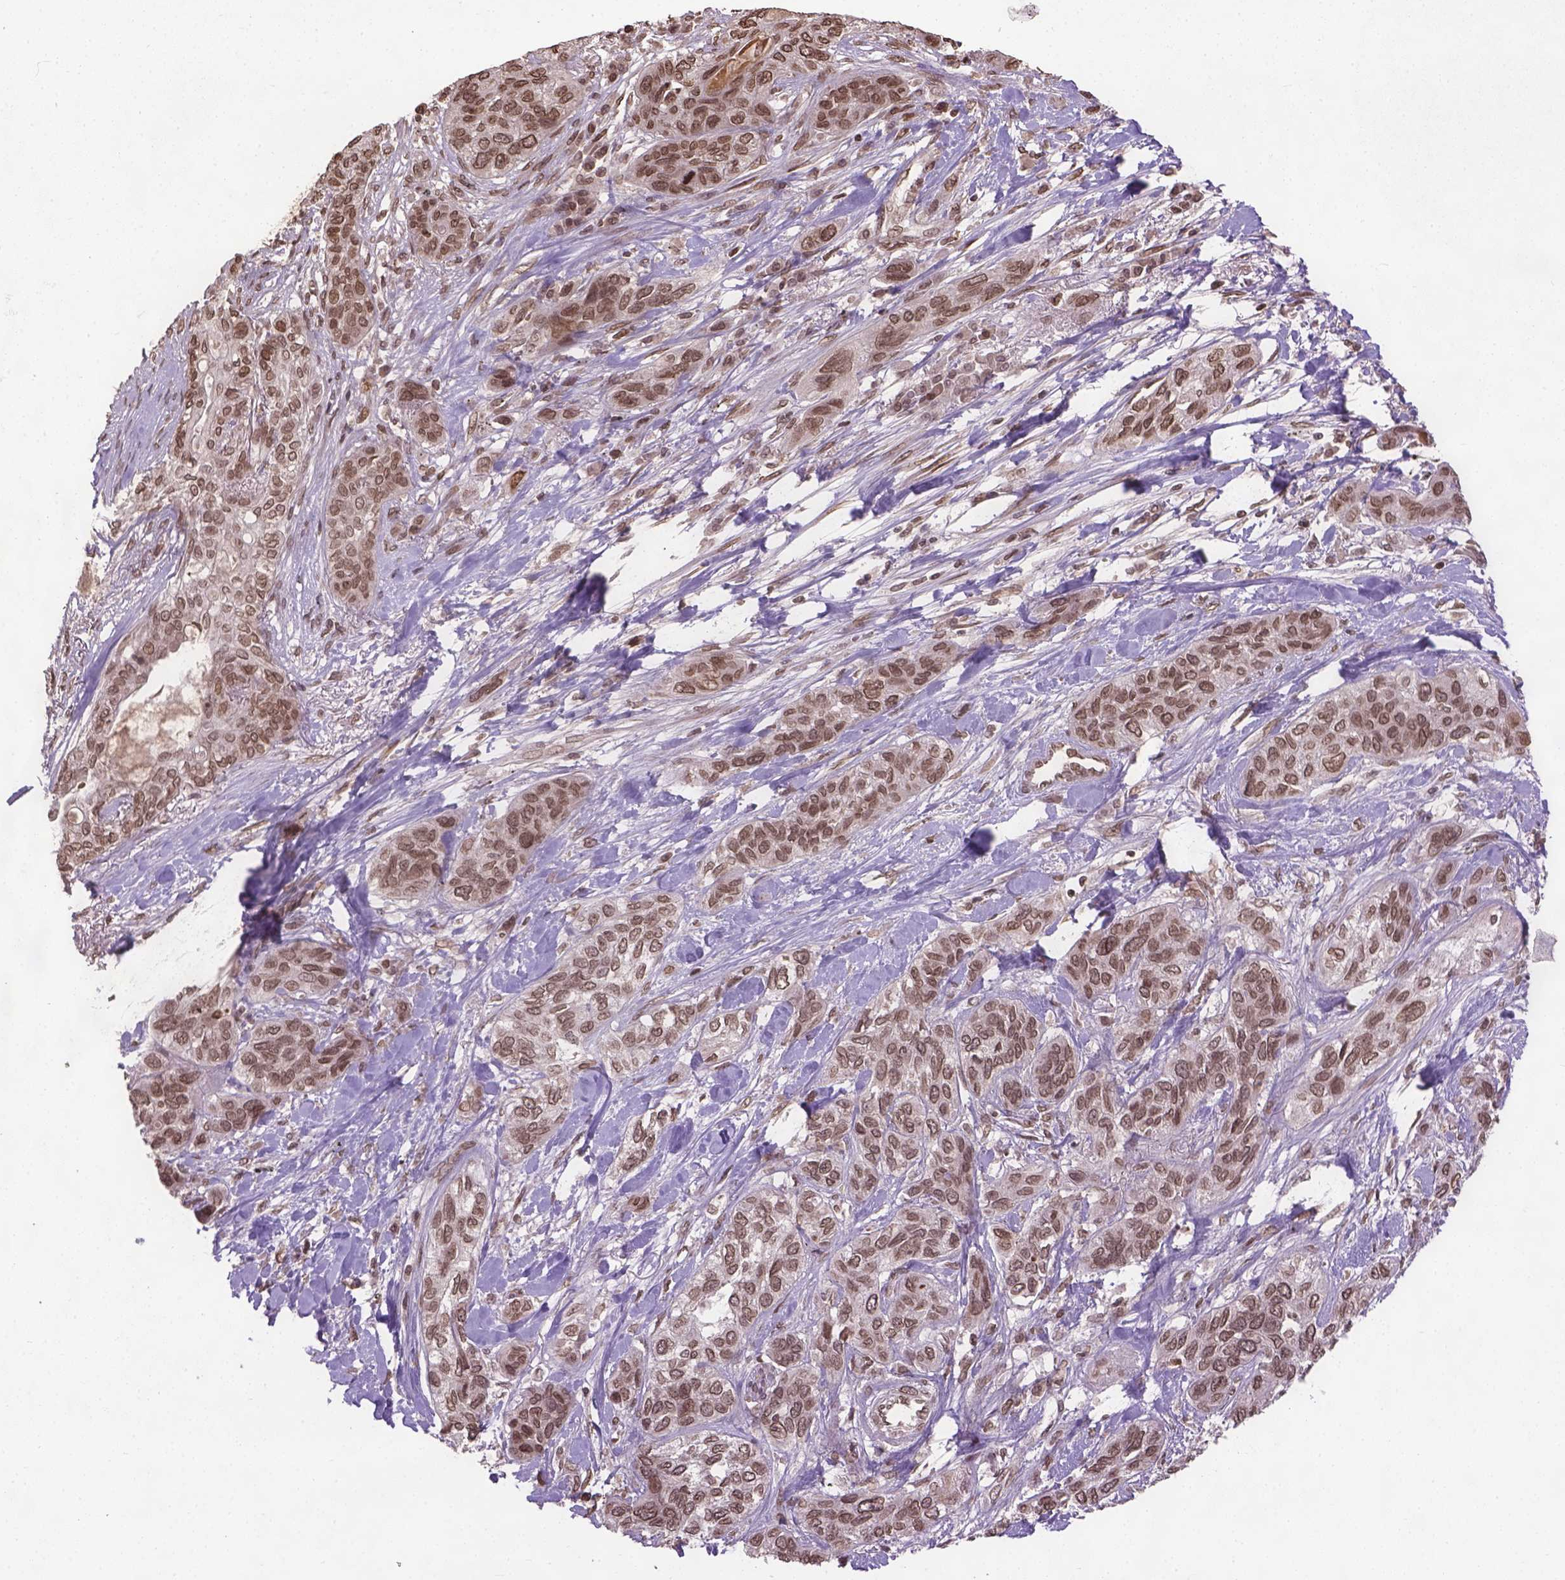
{"staining": {"intensity": "moderate", "quantity": ">75%", "location": "nuclear"}, "tissue": "lung cancer", "cell_type": "Tumor cells", "image_type": "cancer", "snomed": [{"axis": "morphology", "description": "Squamous cell carcinoma, NOS"}, {"axis": "topography", "description": "Lung"}], "caption": "Immunohistochemistry (IHC) (DAB (3,3'-diaminobenzidine)) staining of human lung cancer (squamous cell carcinoma) displays moderate nuclear protein positivity in approximately >75% of tumor cells.", "gene": "BANF1", "patient": {"sex": "female", "age": 70}}